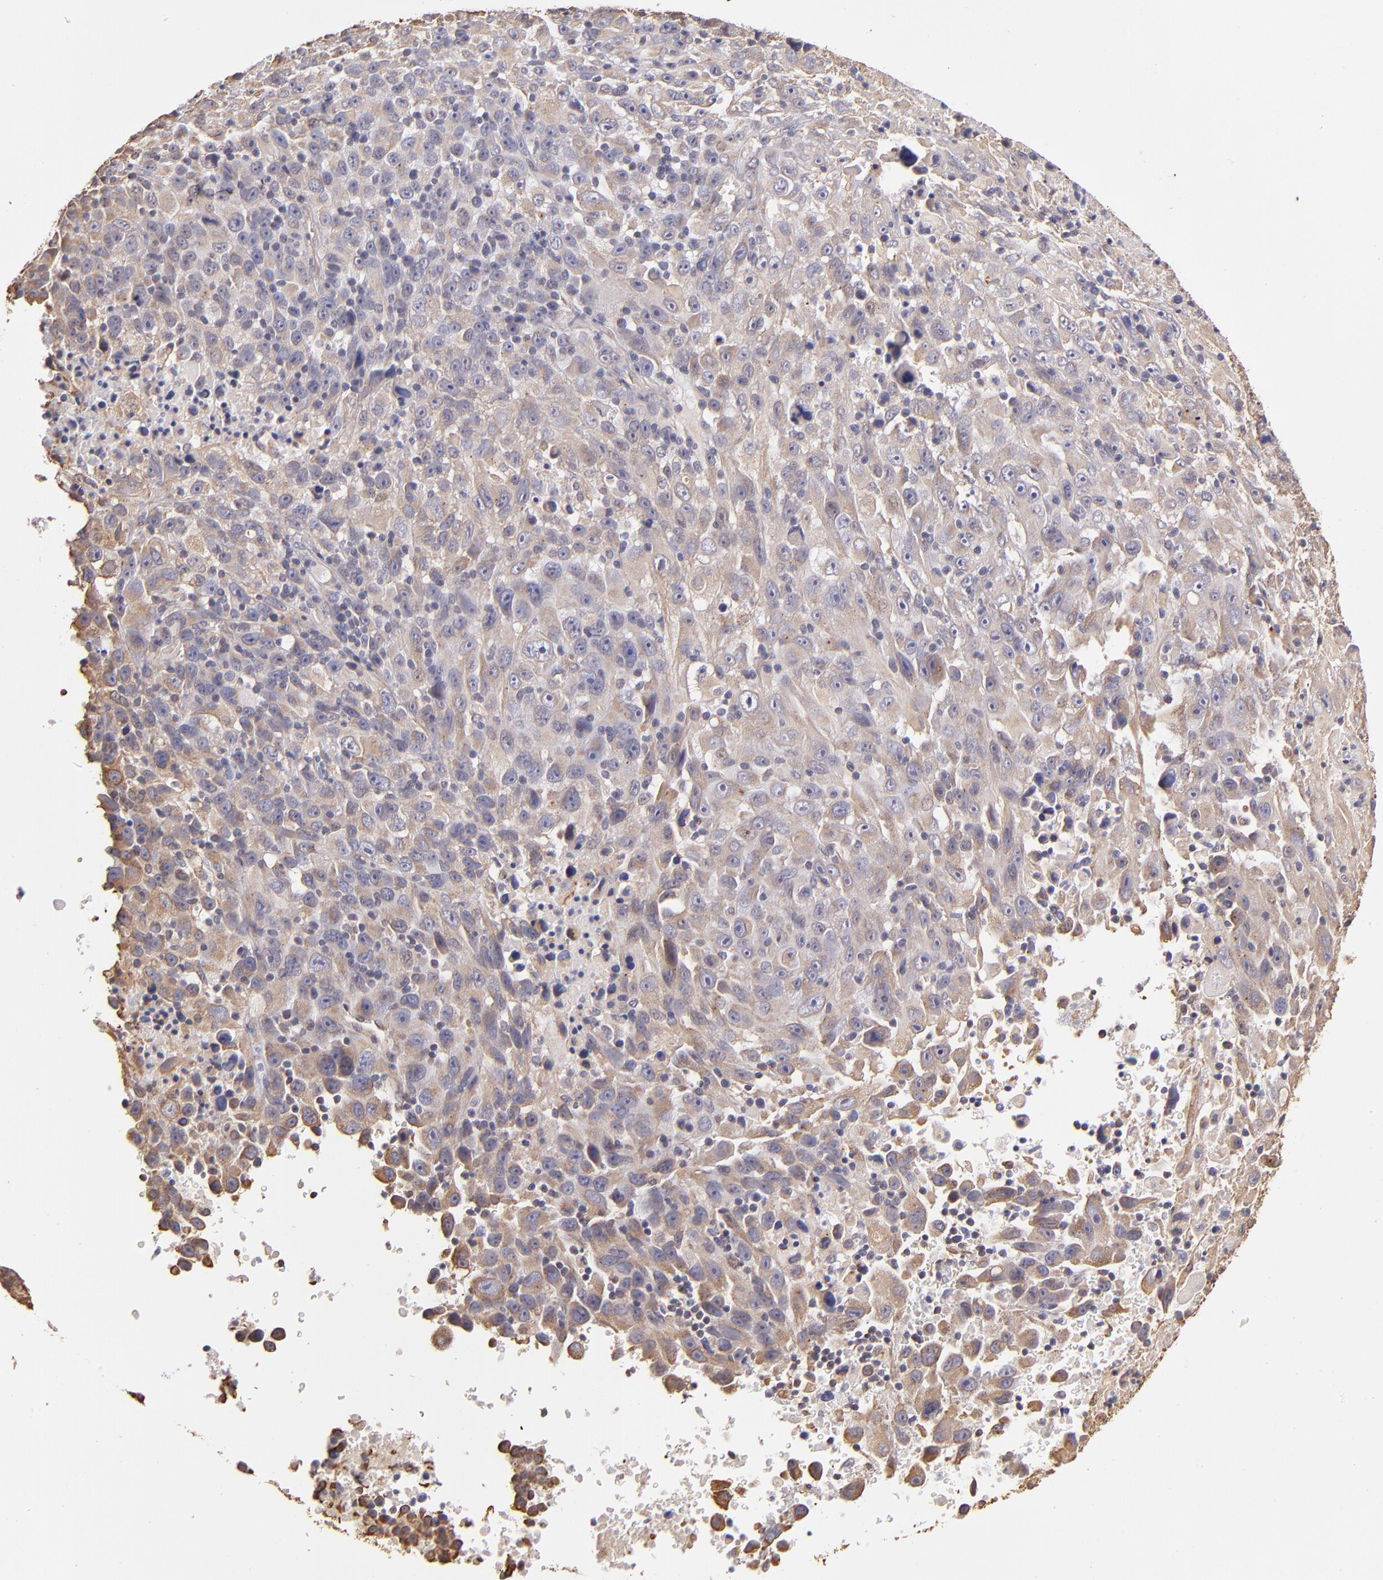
{"staining": {"intensity": "weak", "quantity": ">75%", "location": "cytoplasmic/membranous"}, "tissue": "melanoma", "cell_type": "Tumor cells", "image_type": "cancer", "snomed": [{"axis": "morphology", "description": "Malignant melanoma, Metastatic site"}, {"axis": "topography", "description": "Cerebral cortex"}], "caption": "IHC staining of melanoma, which demonstrates low levels of weak cytoplasmic/membranous positivity in about >75% of tumor cells indicating weak cytoplasmic/membranous protein staining. The staining was performed using DAB (3,3'-diaminobenzidine) (brown) for protein detection and nuclei were counterstained in hematoxylin (blue).", "gene": "ABCC1", "patient": {"sex": "female", "age": 52}}